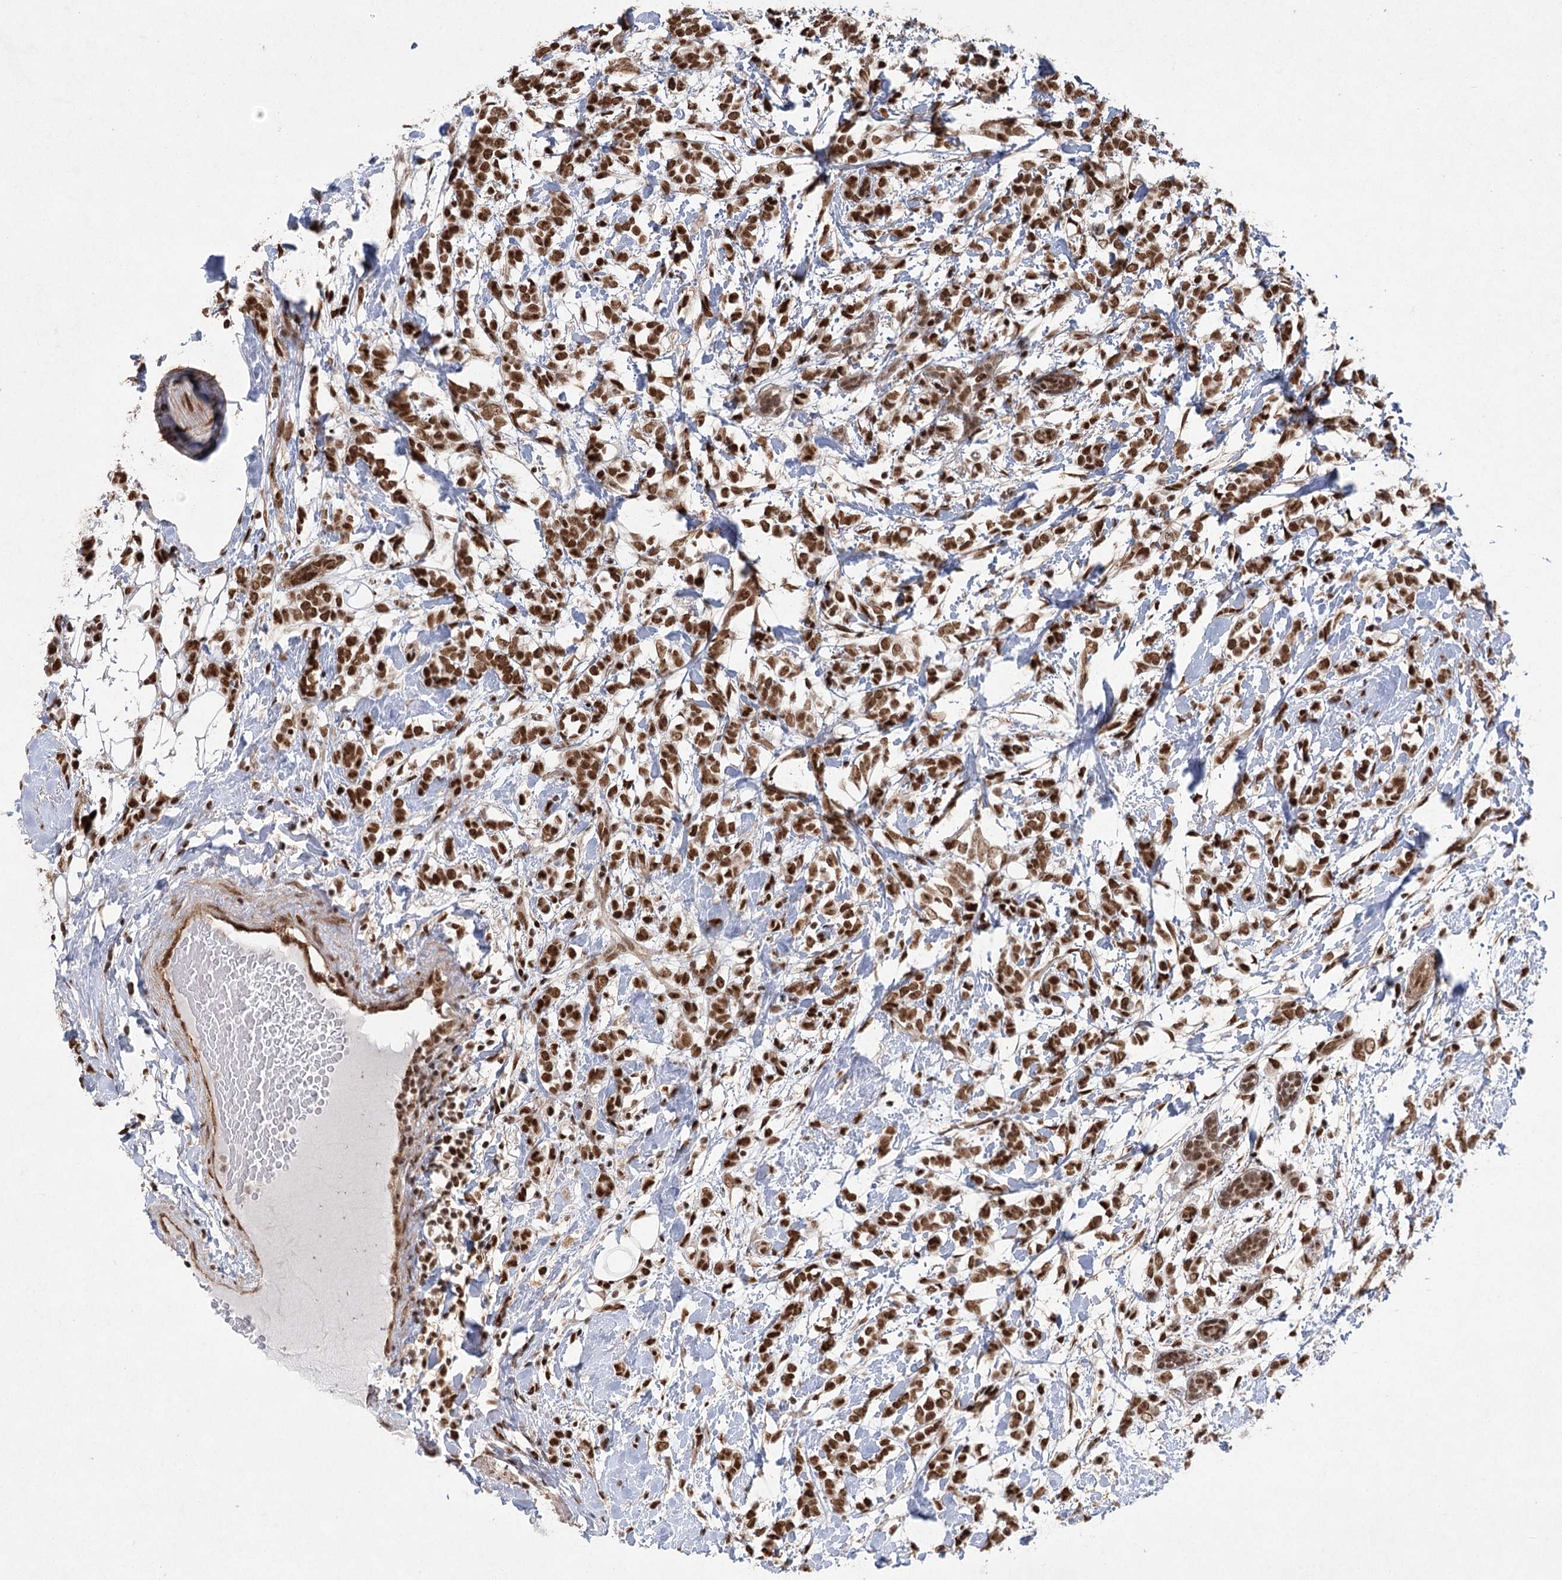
{"staining": {"intensity": "strong", "quantity": ">75%", "location": "nuclear"}, "tissue": "breast cancer", "cell_type": "Tumor cells", "image_type": "cancer", "snomed": [{"axis": "morphology", "description": "Normal tissue, NOS"}, {"axis": "morphology", "description": "Lobular carcinoma"}, {"axis": "topography", "description": "Breast"}], "caption": "There is high levels of strong nuclear expression in tumor cells of breast cancer, as demonstrated by immunohistochemical staining (brown color).", "gene": "ZCCHC8", "patient": {"sex": "female", "age": 47}}